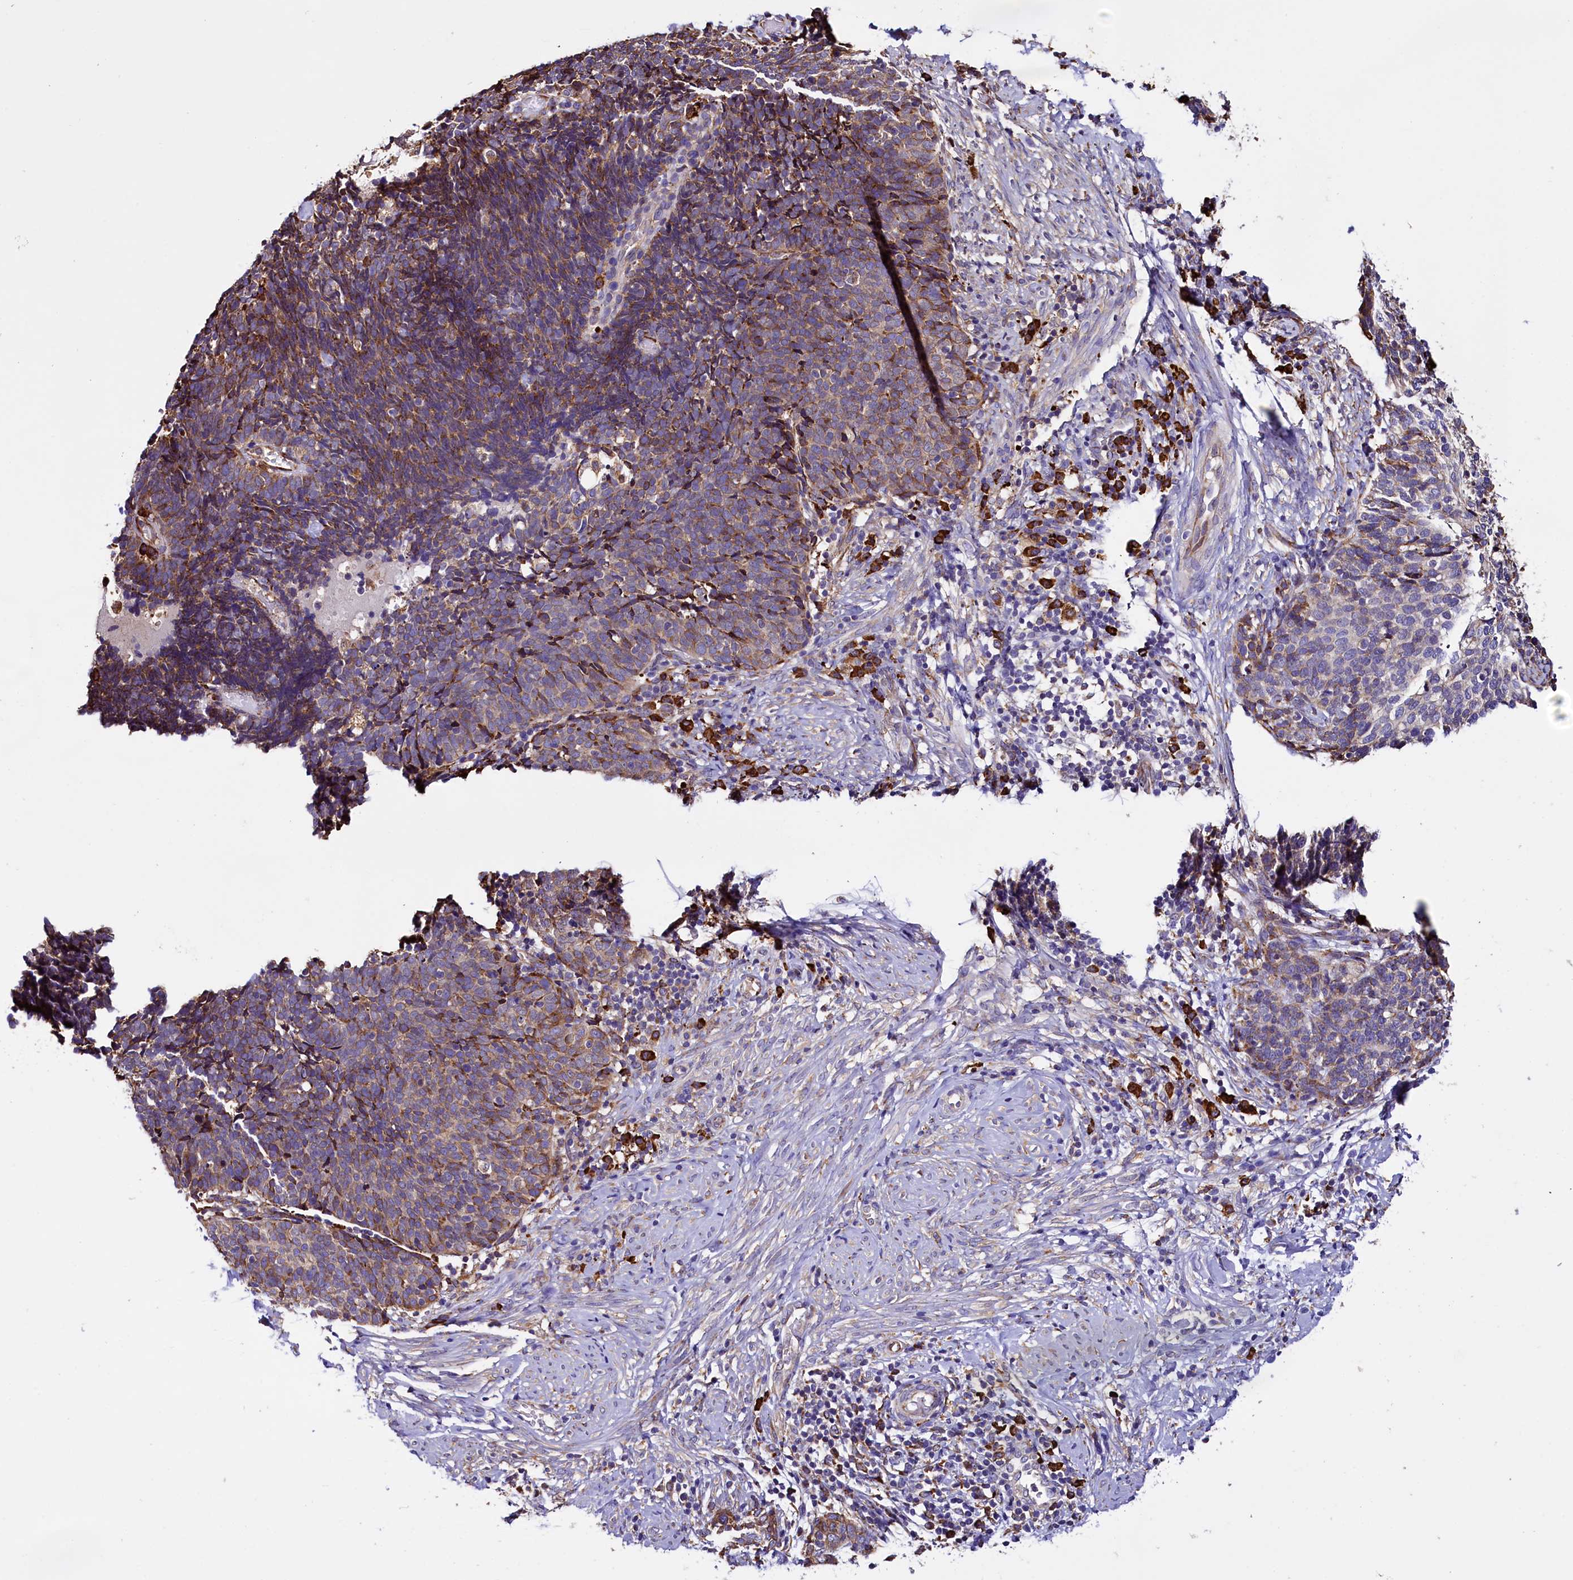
{"staining": {"intensity": "moderate", "quantity": "<25%", "location": "cytoplasmic/membranous"}, "tissue": "cervical cancer", "cell_type": "Tumor cells", "image_type": "cancer", "snomed": [{"axis": "morphology", "description": "Squamous cell carcinoma, NOS"}, {"axis": "topography", "description": "Cervix"}], "caption": "Immunohistochemistry (DAB) staining of cervical cancer displays moderate cytoplasmic/membranous protein positivity in approximately <25% of tumor cells.", "gene": "CAPS2", "patient": {"sex": "female", "age": 39}}